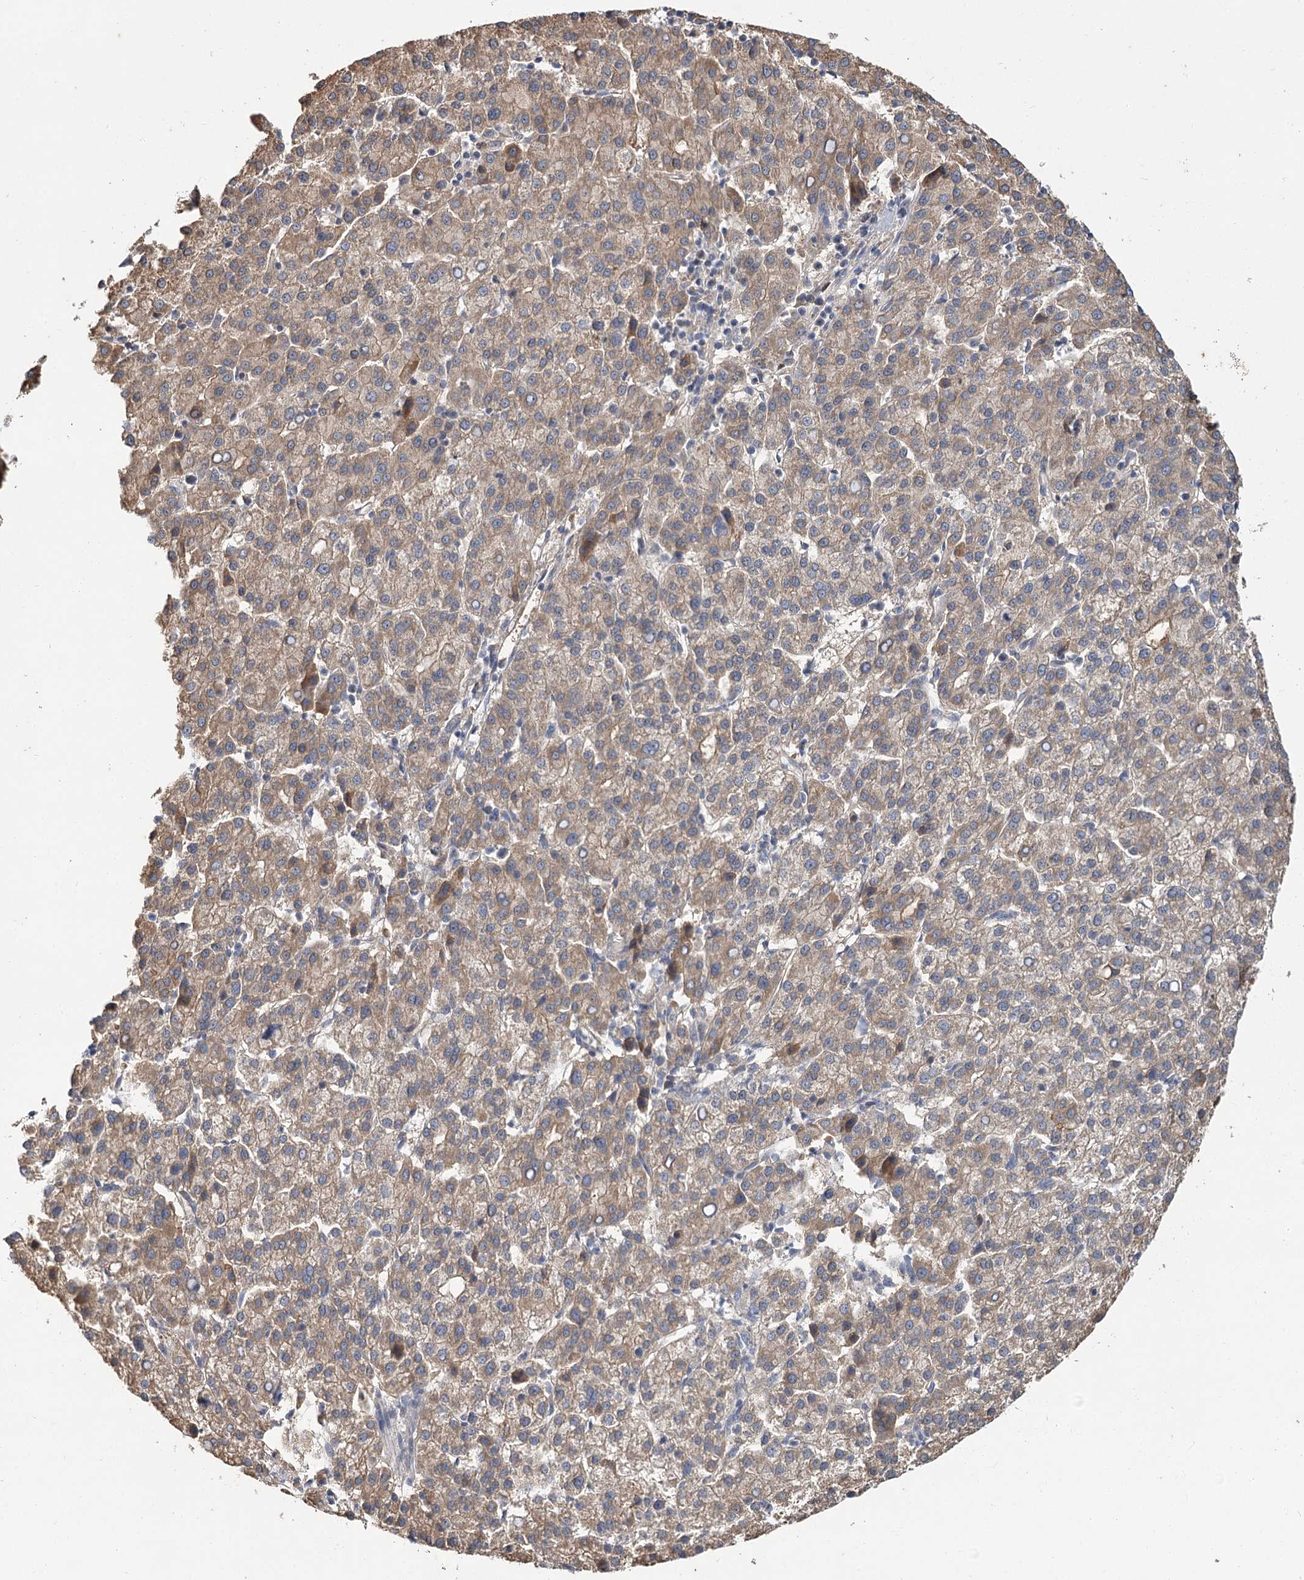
{"staining": {"intensity": "weak", "quantity": ">75%", "location": "cytoplasmic/membranous"}, "tissue": "liver cancer", "cell_type": "Tumor cells", "image_type": "cancer", "snomed": [{"axis": "morphology", "description": "Carcinoma, Hepatocellular, NOS"}, {"axis": "topography", "description": "Liver"}], "caption": "This is a photomicrograph of IHC staining of hepatocellular carcinoma (liver), which shows weak expression in the cytoplasmic/membranous of tumor cells.", "gene": "MFN1", "patient": {"sex": "female", "age": 58}}